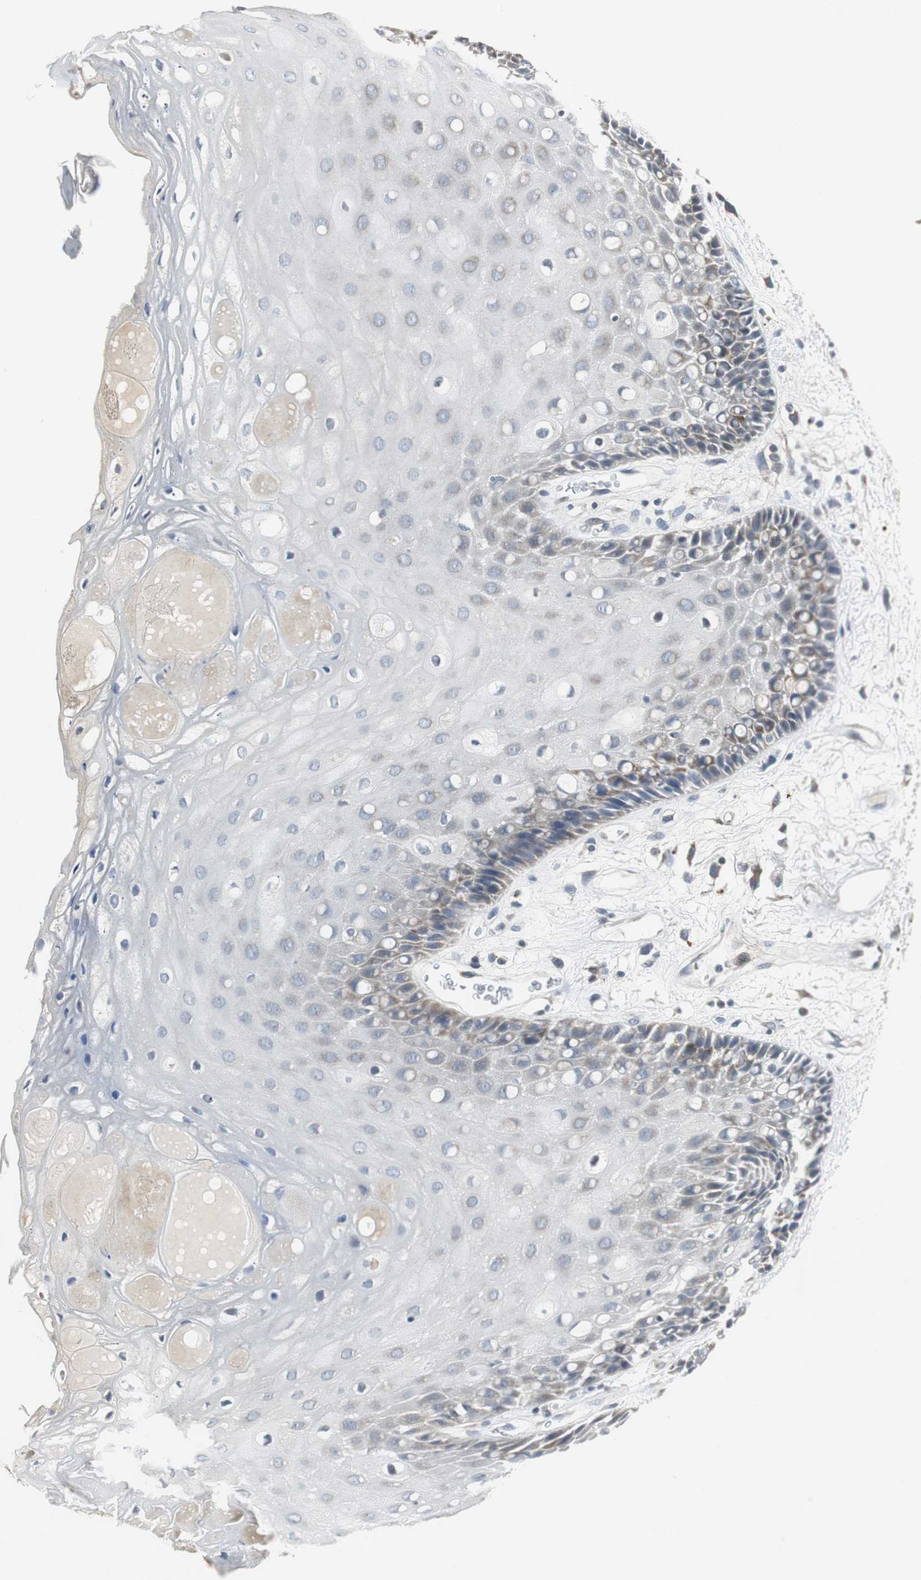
{"staining": {"intensity": "weak", "quantity": "<25%", "location": "cytoplasmic/membranous"}, "tissue": "oral mucosa", "cell_type": "Squamous epithelial cells", "image_type": "normal", "snomed": [{"axis": "morphology", "description": "Normal tissue, NOS"}, {"axis": "morphology", "description": "Squamous cell carcinoma, NOS"}, {"axis": "topography", "description": "Skeletal muscle"}, {"axis": "topography", "description": "Oral tissue"}, {"axis": "topography", "description": "Head-Neck"}], "caption": "An immunohistochemistry histopathology image of unremarkable oral mucosa is shown. There is no staining in squamous epithelial cells of oral mucosa. (Stains: DAB (3,3'-diaminobenzidine) immunohistochemistry (IHC) with hematoxylin counter stain, Microscopy: brightfield microscopy at high magnification).", "gene": "NLGN1", "patient": {"sex": "female", "age": 84}}